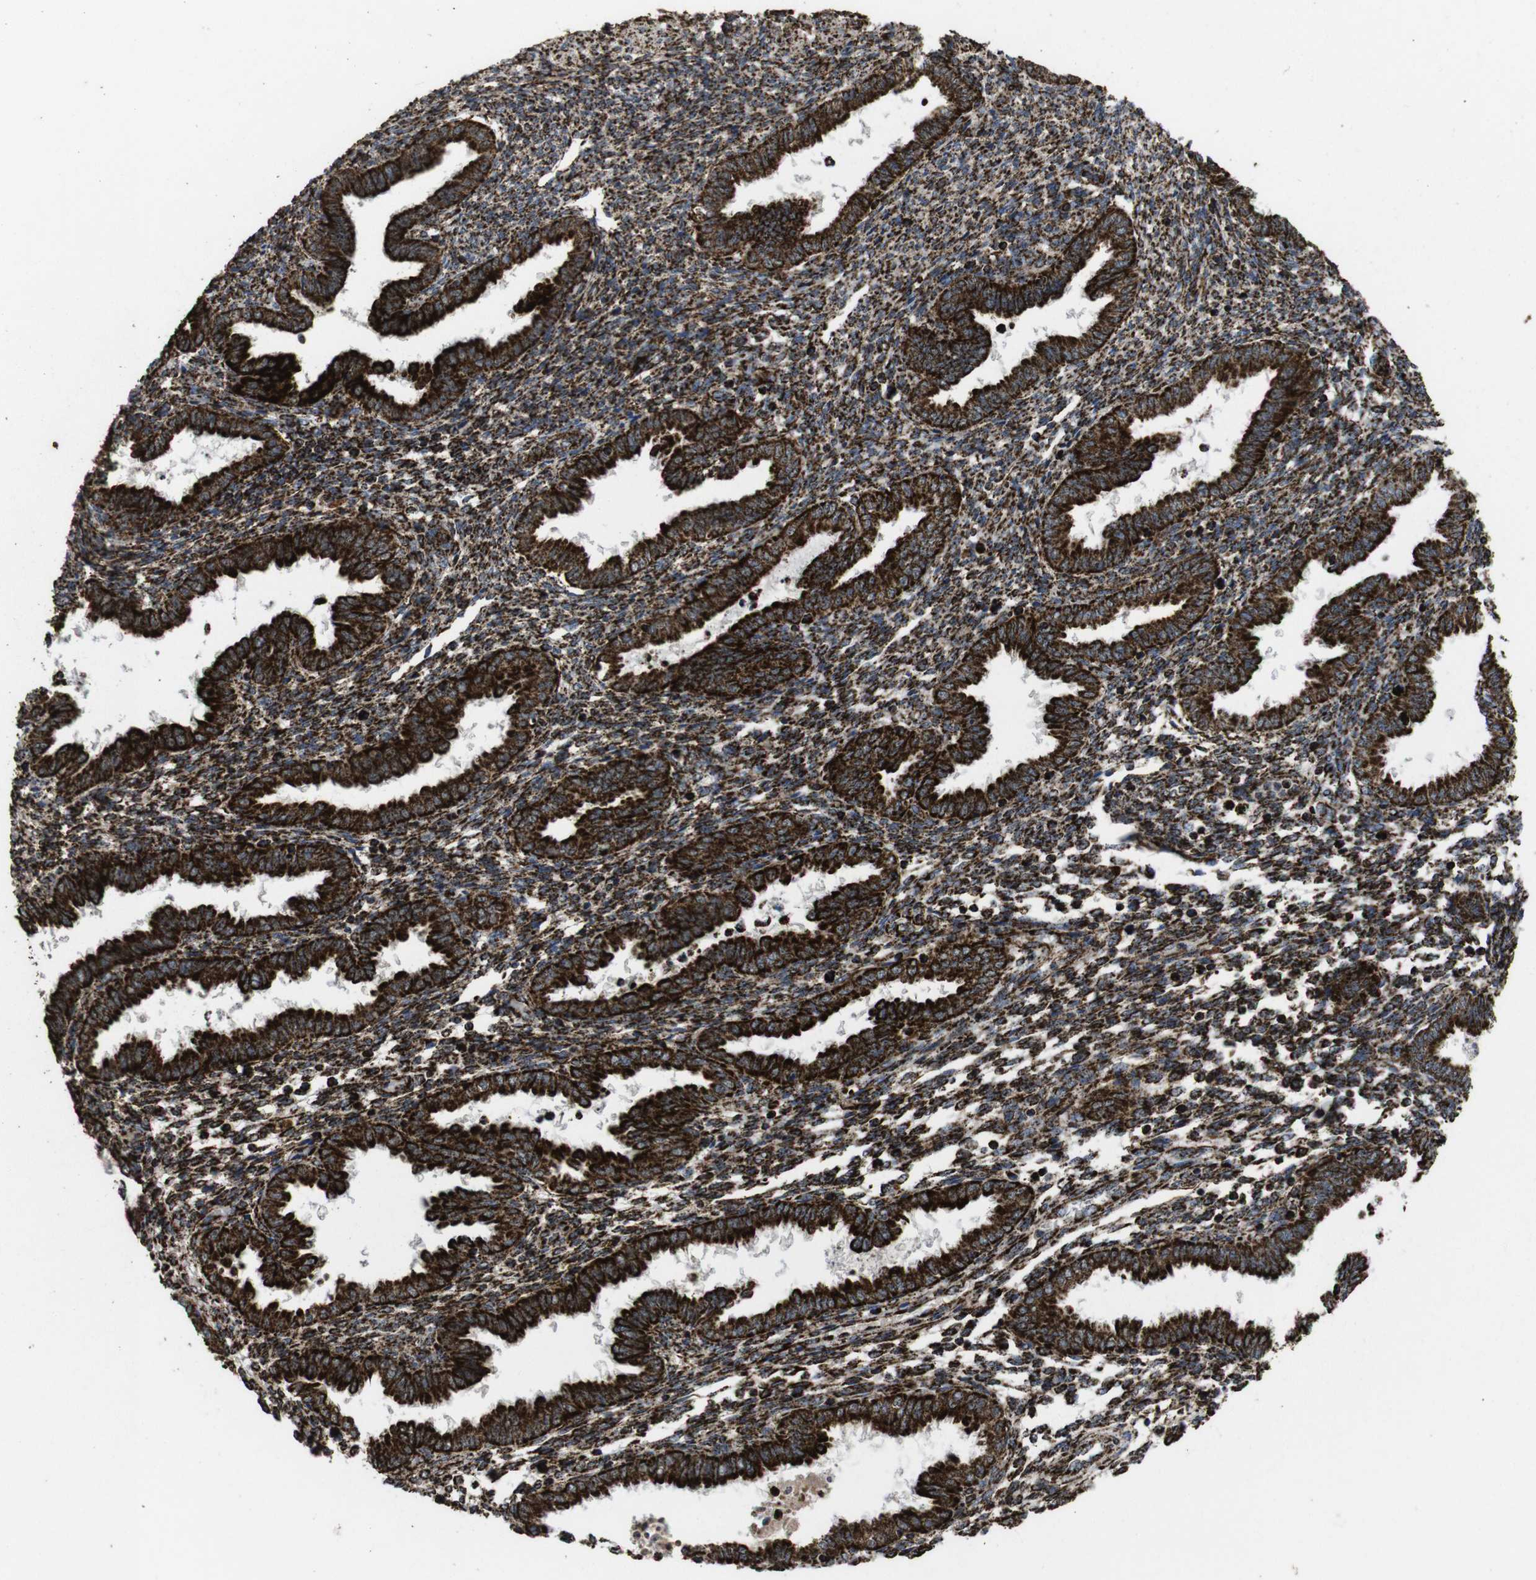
{"staining": {"intensity": "strong", "quantity": ">75%", "location": "cytoplasmic/membranous"}, "tissue": "endometrium", "cell_type": "Cells in endometrial stroma", "image_type": "normal", "snomed": [{"axis": "morphology", "description": "Normal tissue, NOS"}, {"axis": "topography", "description": "Endometrium"}], "caption": "Immunohistochemistry micrograph of unremarkable human endometrium stained for a protein (brown), which reveals high levels of strong cytoplasmic/membranous expression in approximately >75% of cells in endometrial stroma.", "gene": "ATP5F1A", "patient": {"sex": "female", "age": 33}}